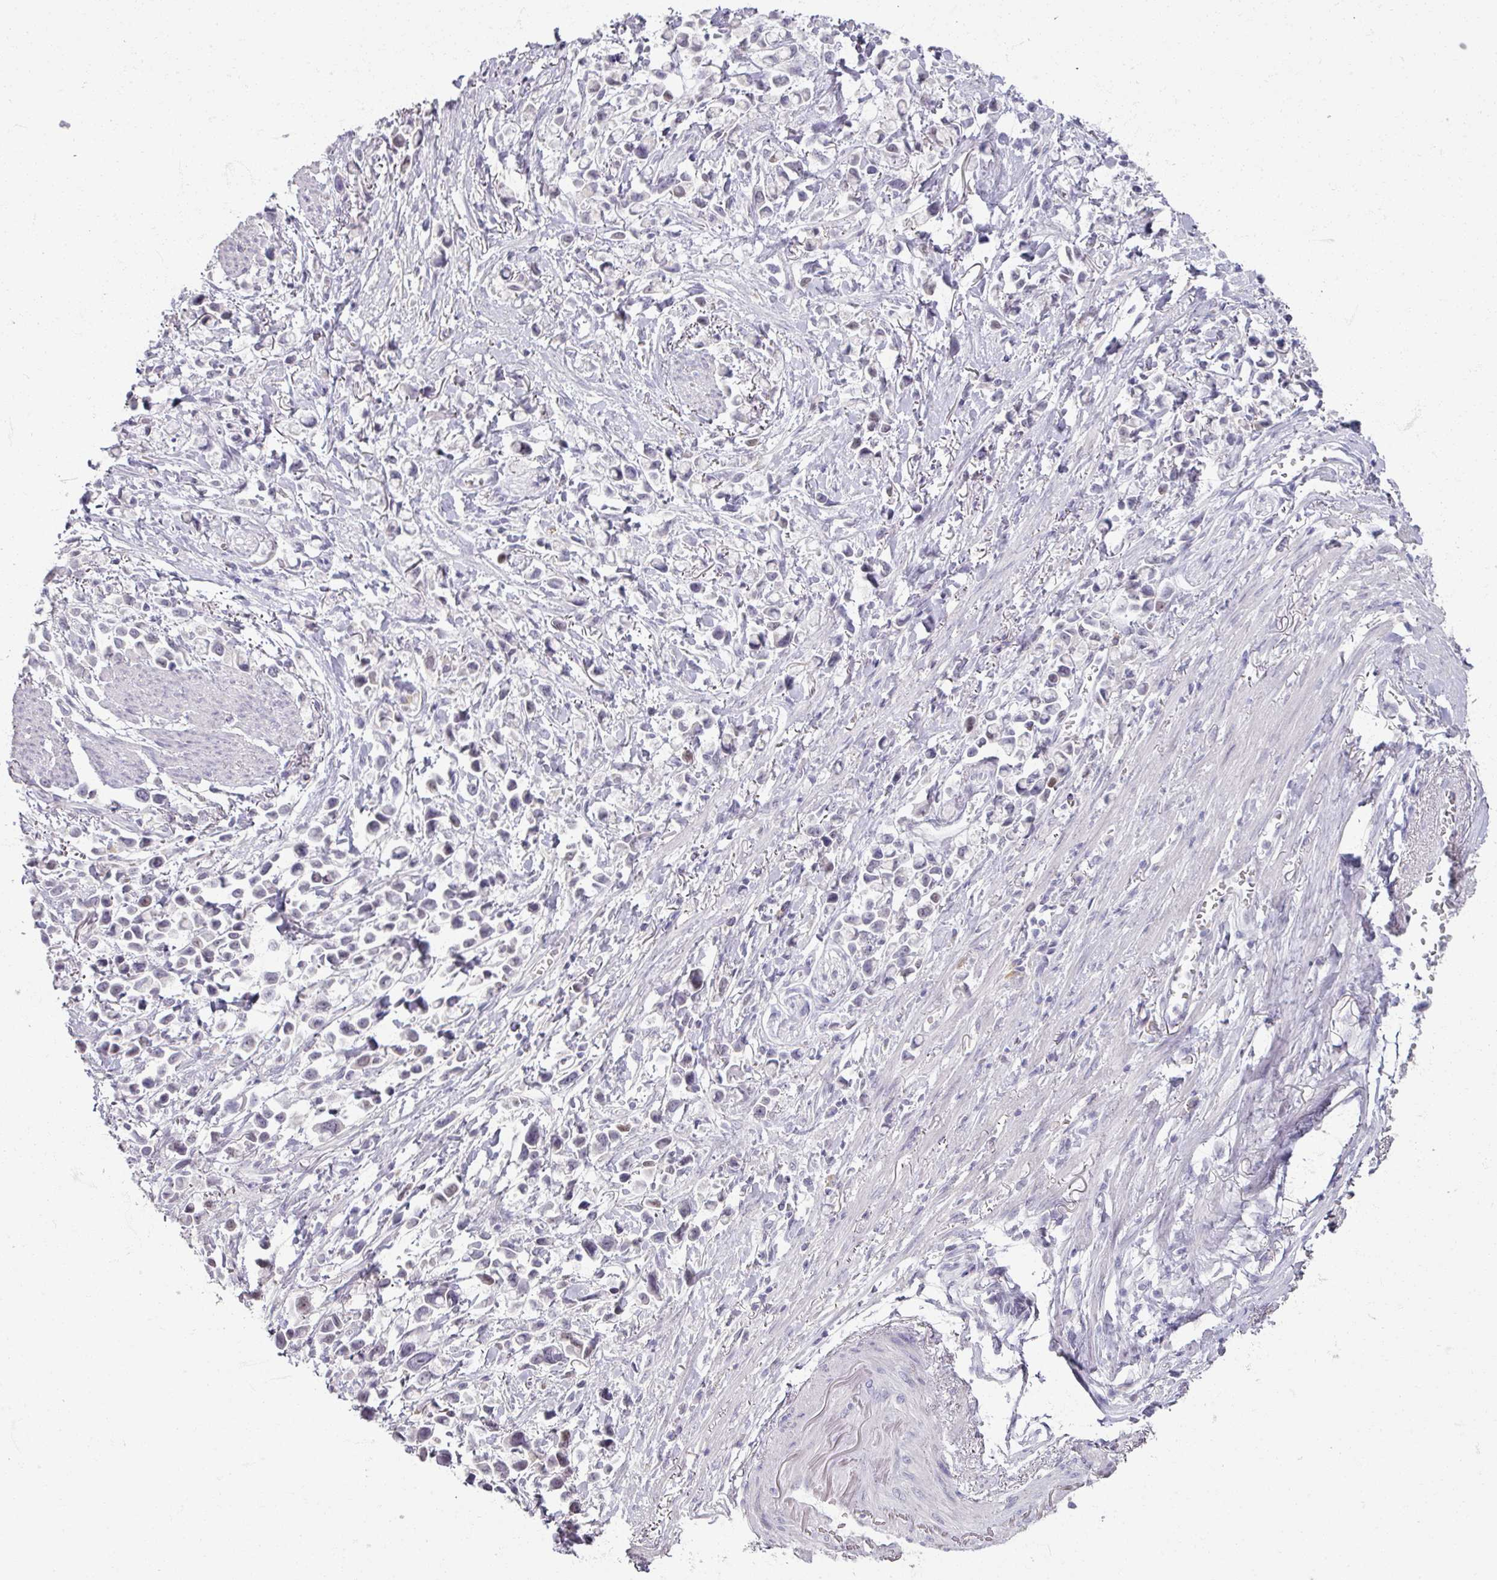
{"staining": {"intensity": "negative", "quantity": "none", "location": "none"}, "tissue": "stomach cancer", "cell_type": "Tumor cells", "image_type": "cancer", "snomed": [{"axis": "morphology", "description": "Adenocarcinoma, NOS"}, {"axis": "topography", "description": "Stomach"}], "caption": "There is no significant positivity in tumor cells of adenocarcinoma (stomach).", "gene": "SOX11", "patient": {"sex": "female", "age": 81}}